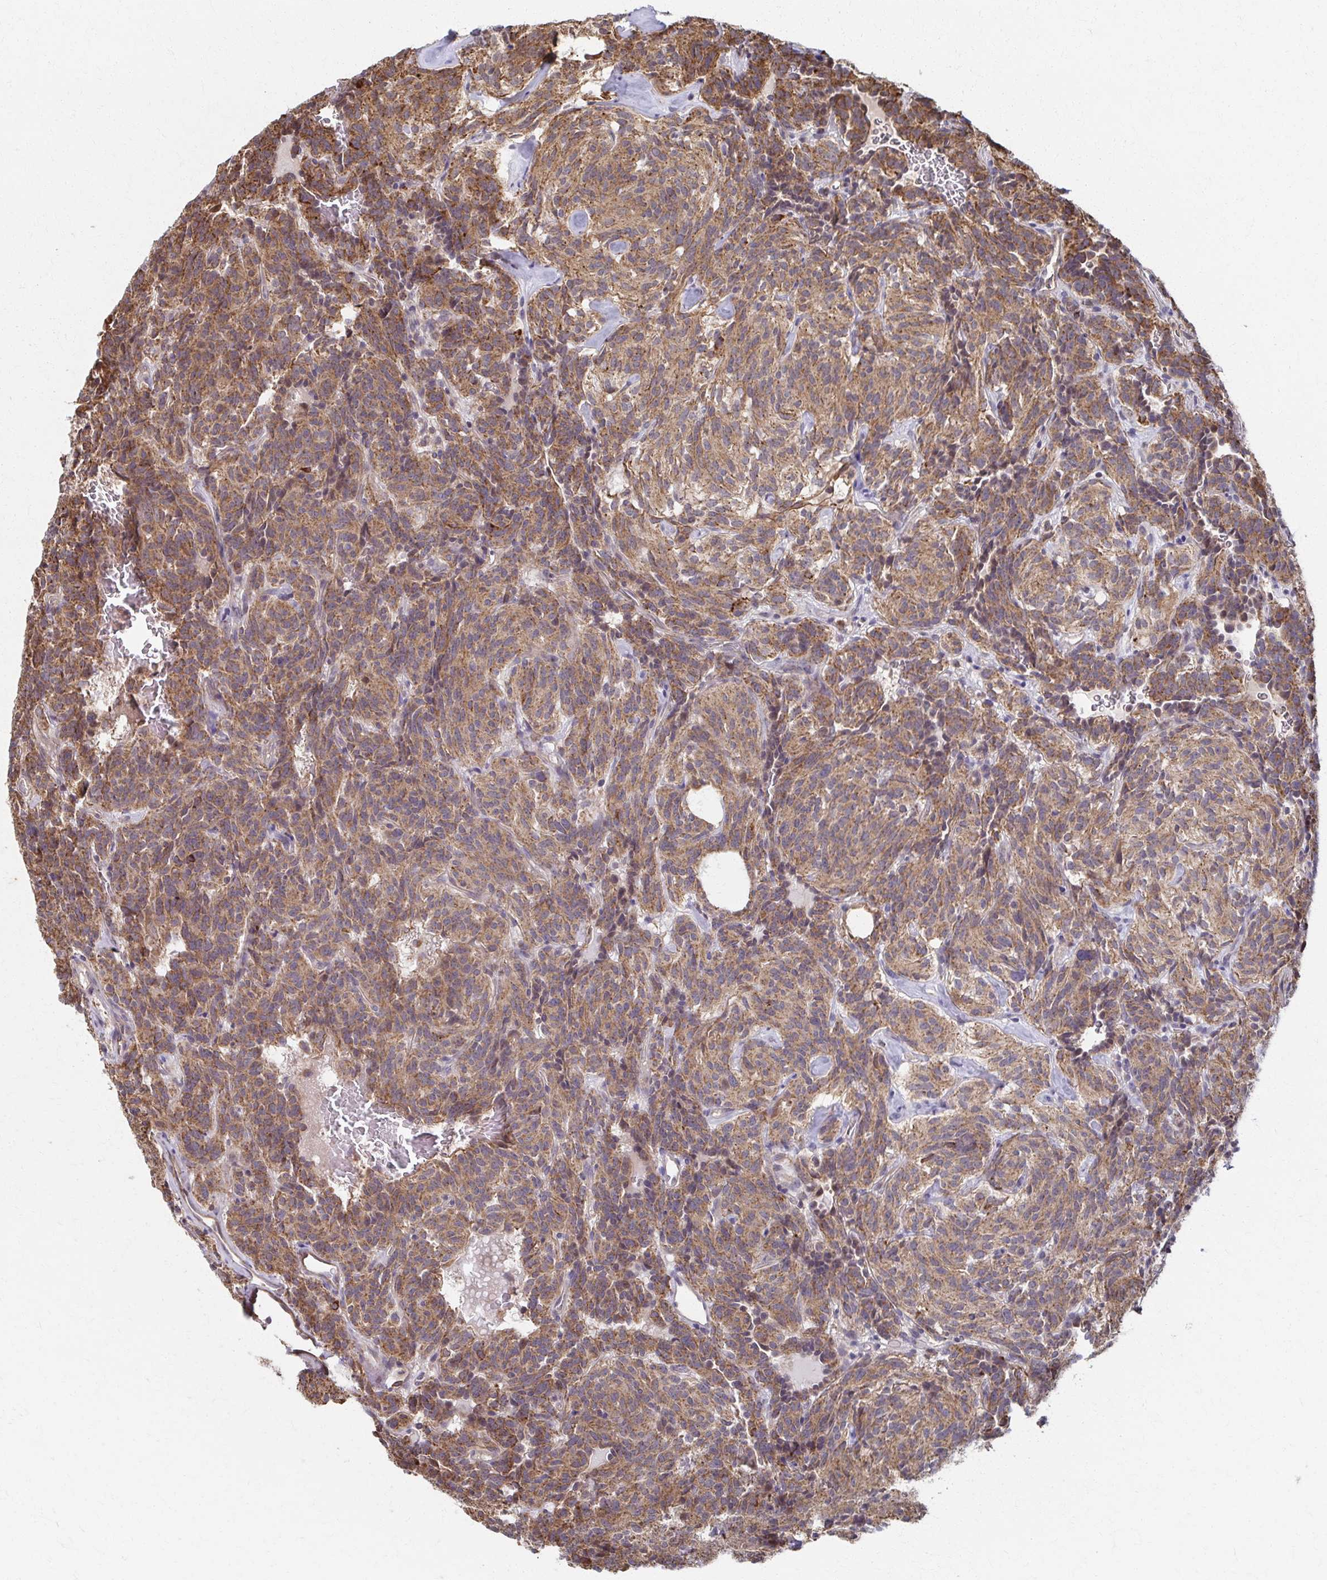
{"staining": {"intensity": "moderate", "quantity": ">75%", "location": "cytoplasmic/membranous"}, "tissue": "carcinoid", "cell_type": "Tumor cells", "image_type": "cancer", "snomed": [{"axis": "morphology", "description": "Carcinoid, malignant, NOS"}, {"axis": "topography", "description": "Lung"}], "caption": "Immunohistochemical staining of human carcinoid shows medium levels of moderate cytoplasmic/membranous protein expression in approximately >75% of tumor cells.", "gene": "KLHL34", "patient": {"sex": "female", "age": 61}}